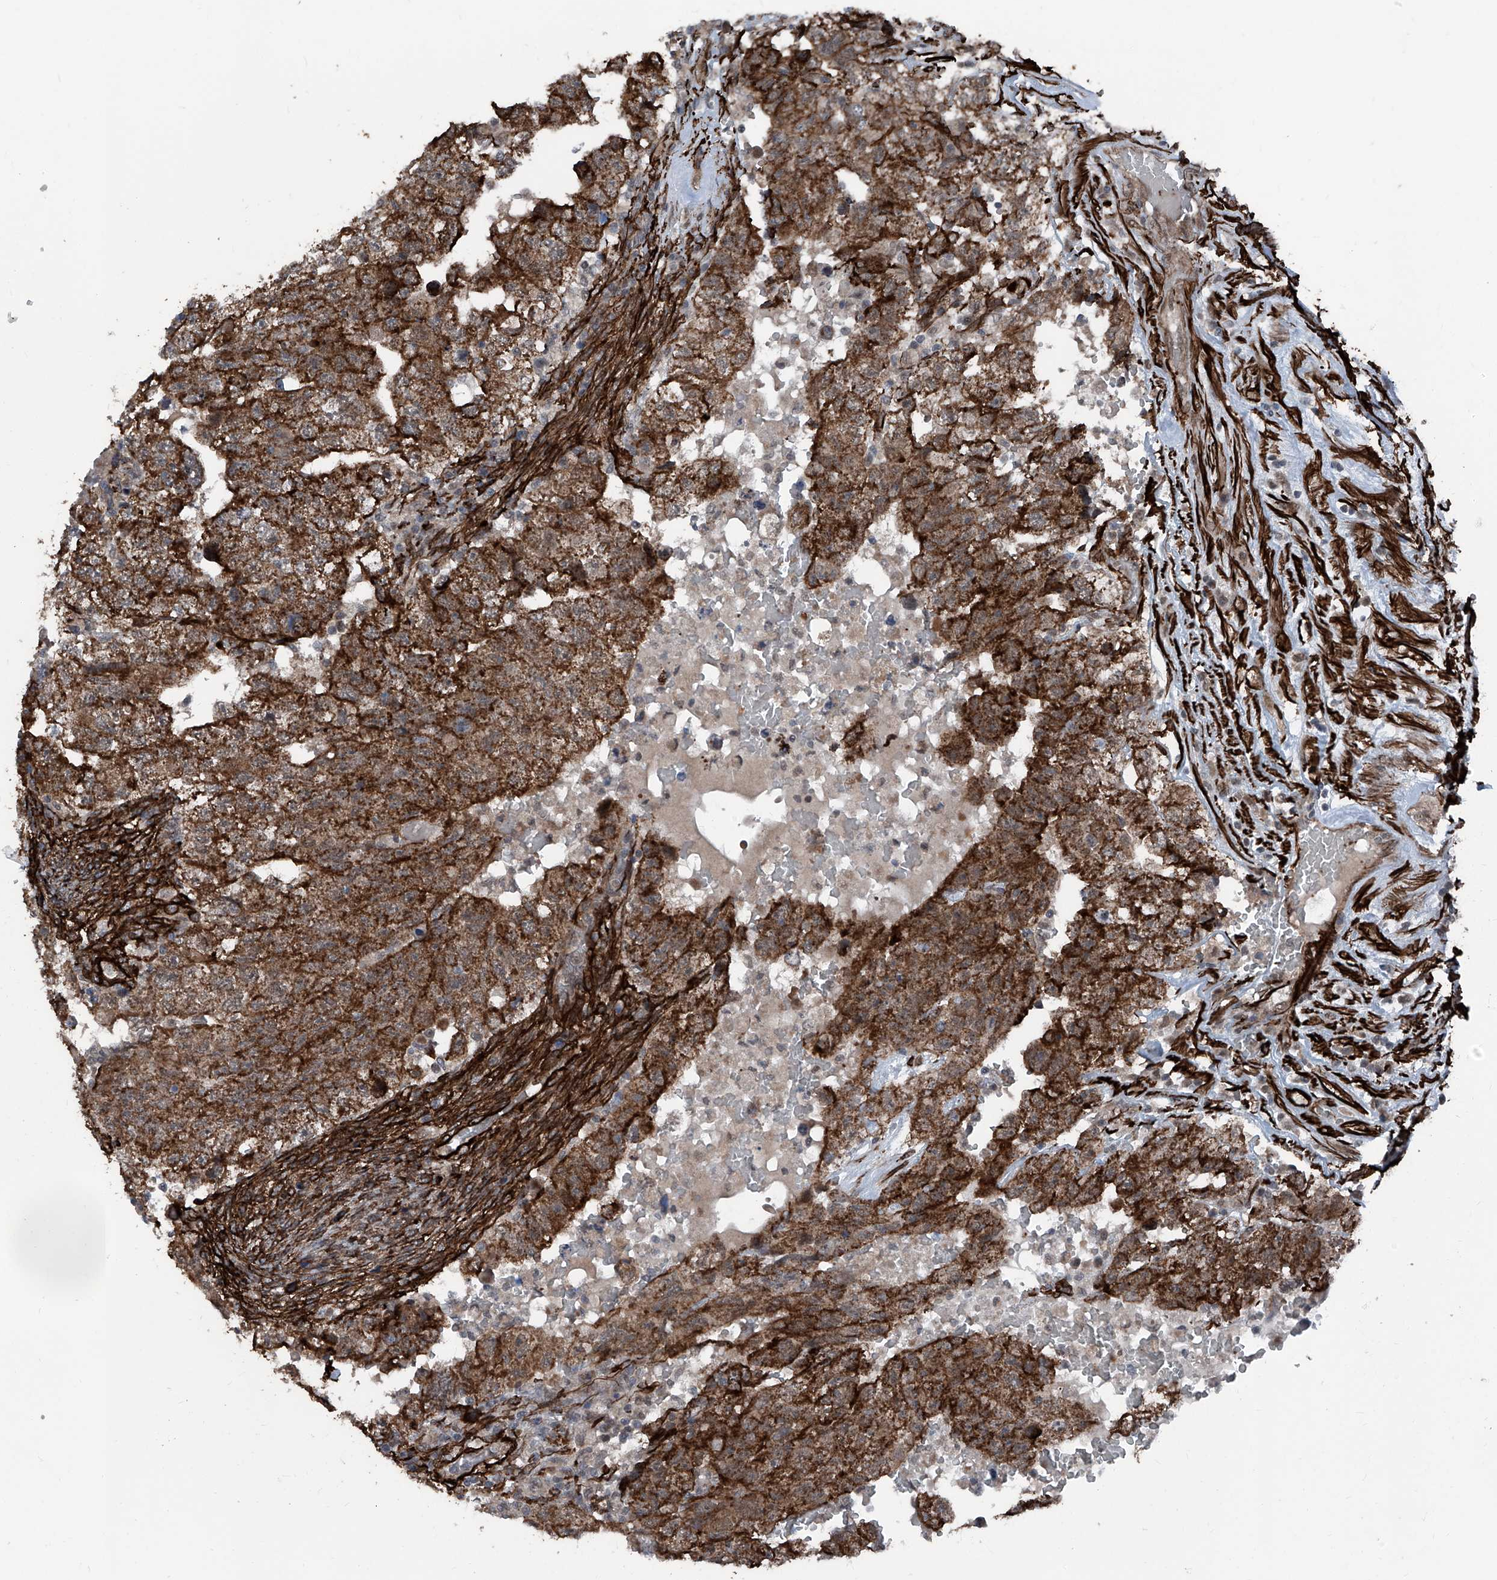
{"staining": {"intensity": "strong", "quantity": ">75%", "location": "cytoplasmic/membranous"}, "tissue": "testis cancer", "cell_type": "Tumor cells", "image_type": "cancer", "snomed": [{"axis": "morphology", "description": "Carcinoma, Embryonal, NOS"}, {"axis": "topography", "description": "Testis"}], "caption": "Approximately >75% of tumor cells in human testis cancer (embryonal carcinoma) display strong cytoplasmic/membranous protein positivity as visualized by brown immunohistochemical staining.", "gene": "COA7", "patient": {"sex": "male", "age": 36}}